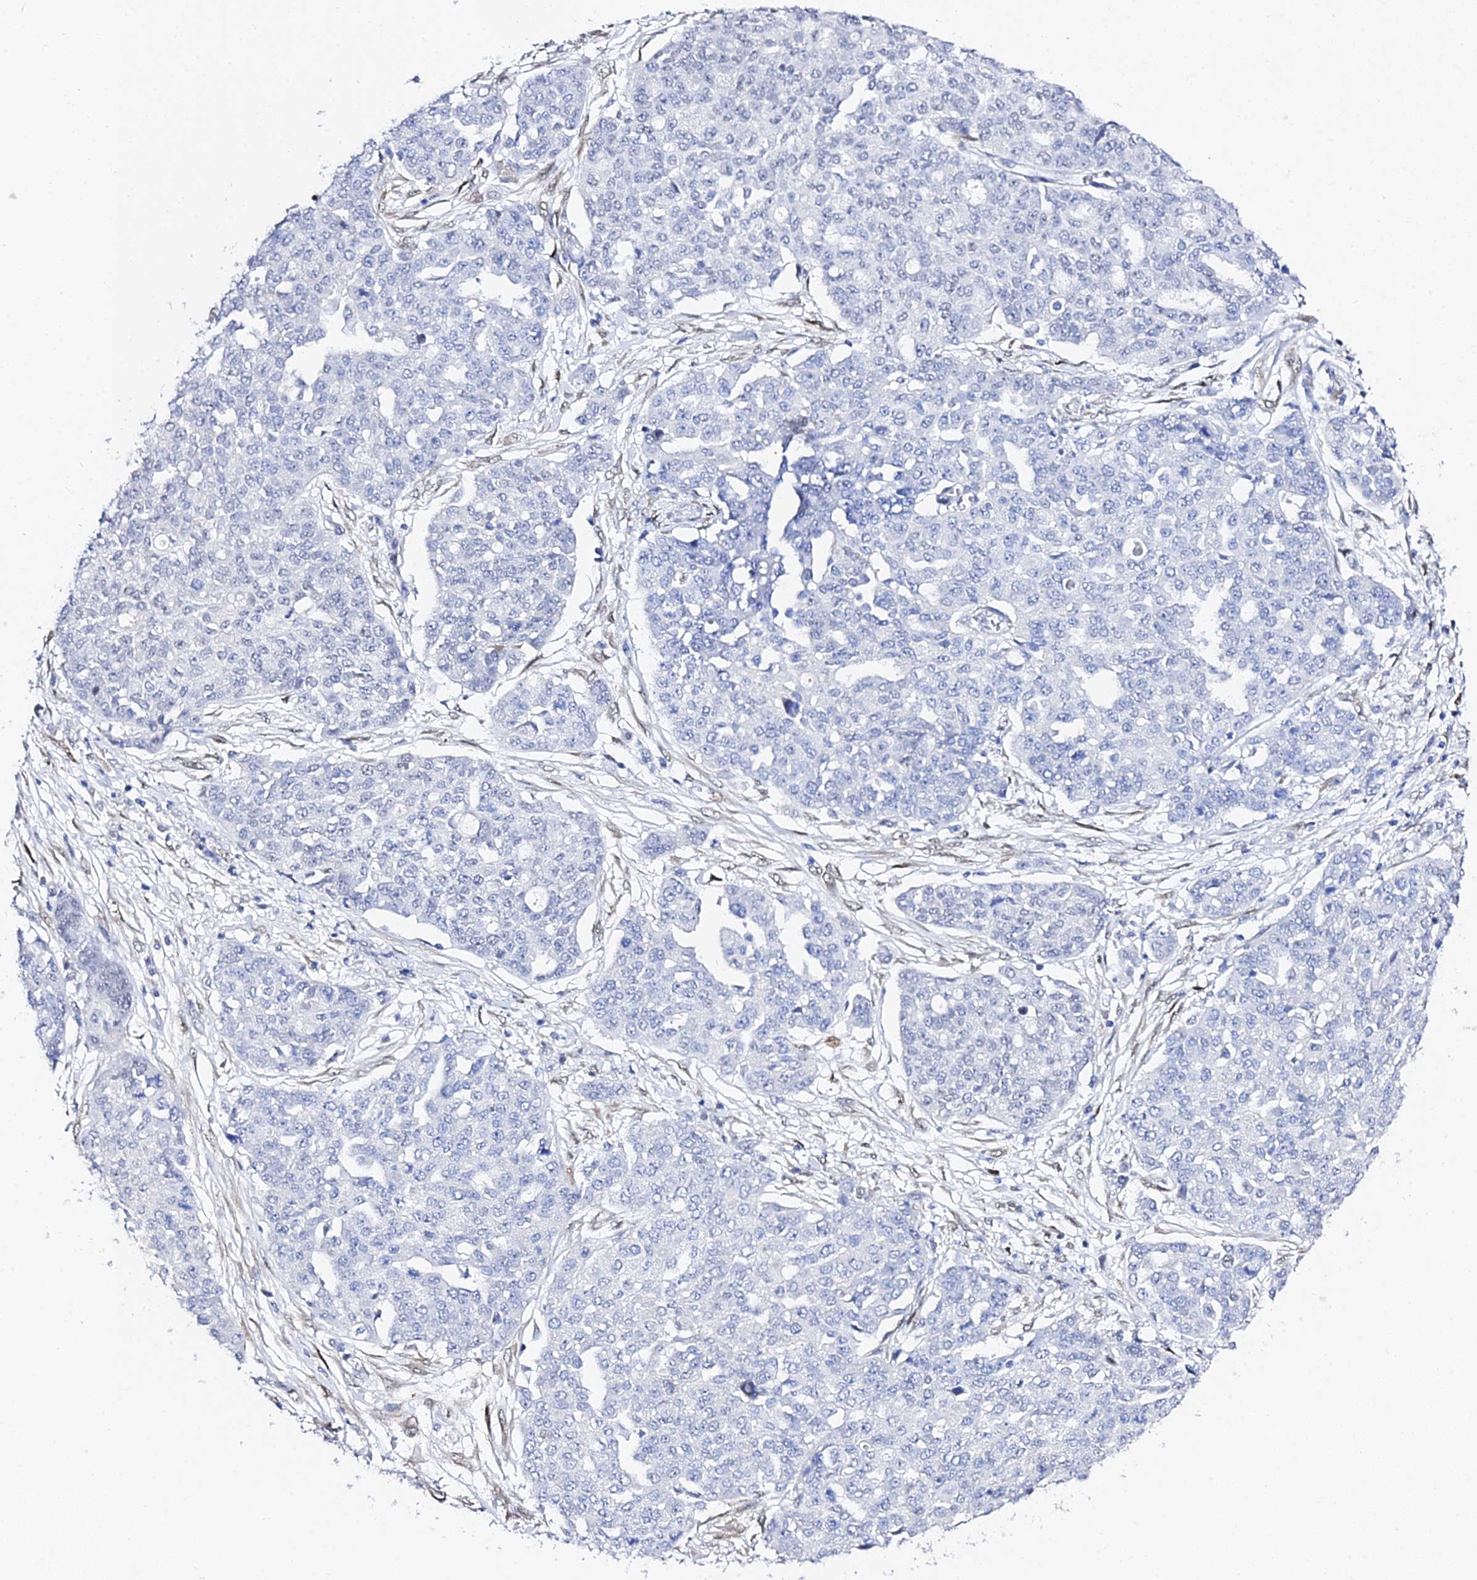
{"staining": {"intensity": "negative", "quantity": "none", "location": "none"}, "tissue": "ovarian cancer", "cell_type": "Tumor cells", "image_type": "cancer", "snomed": [{"axis": "morphology", "description": "Cystadenocarcinoma, serous, NOS"}, {"axis": "topography", "description": "Soft tissue"}, {"axis": "topography", "description": "Ovary"}], "caption": "Human serous cystadenocarcinoma (ovarian) stained for a protein using immunohistochemistry (IHC) reveals no expression in tumor cells.", "gene": "POFUT2", "patient": {"sex": "female", "age": 57}}